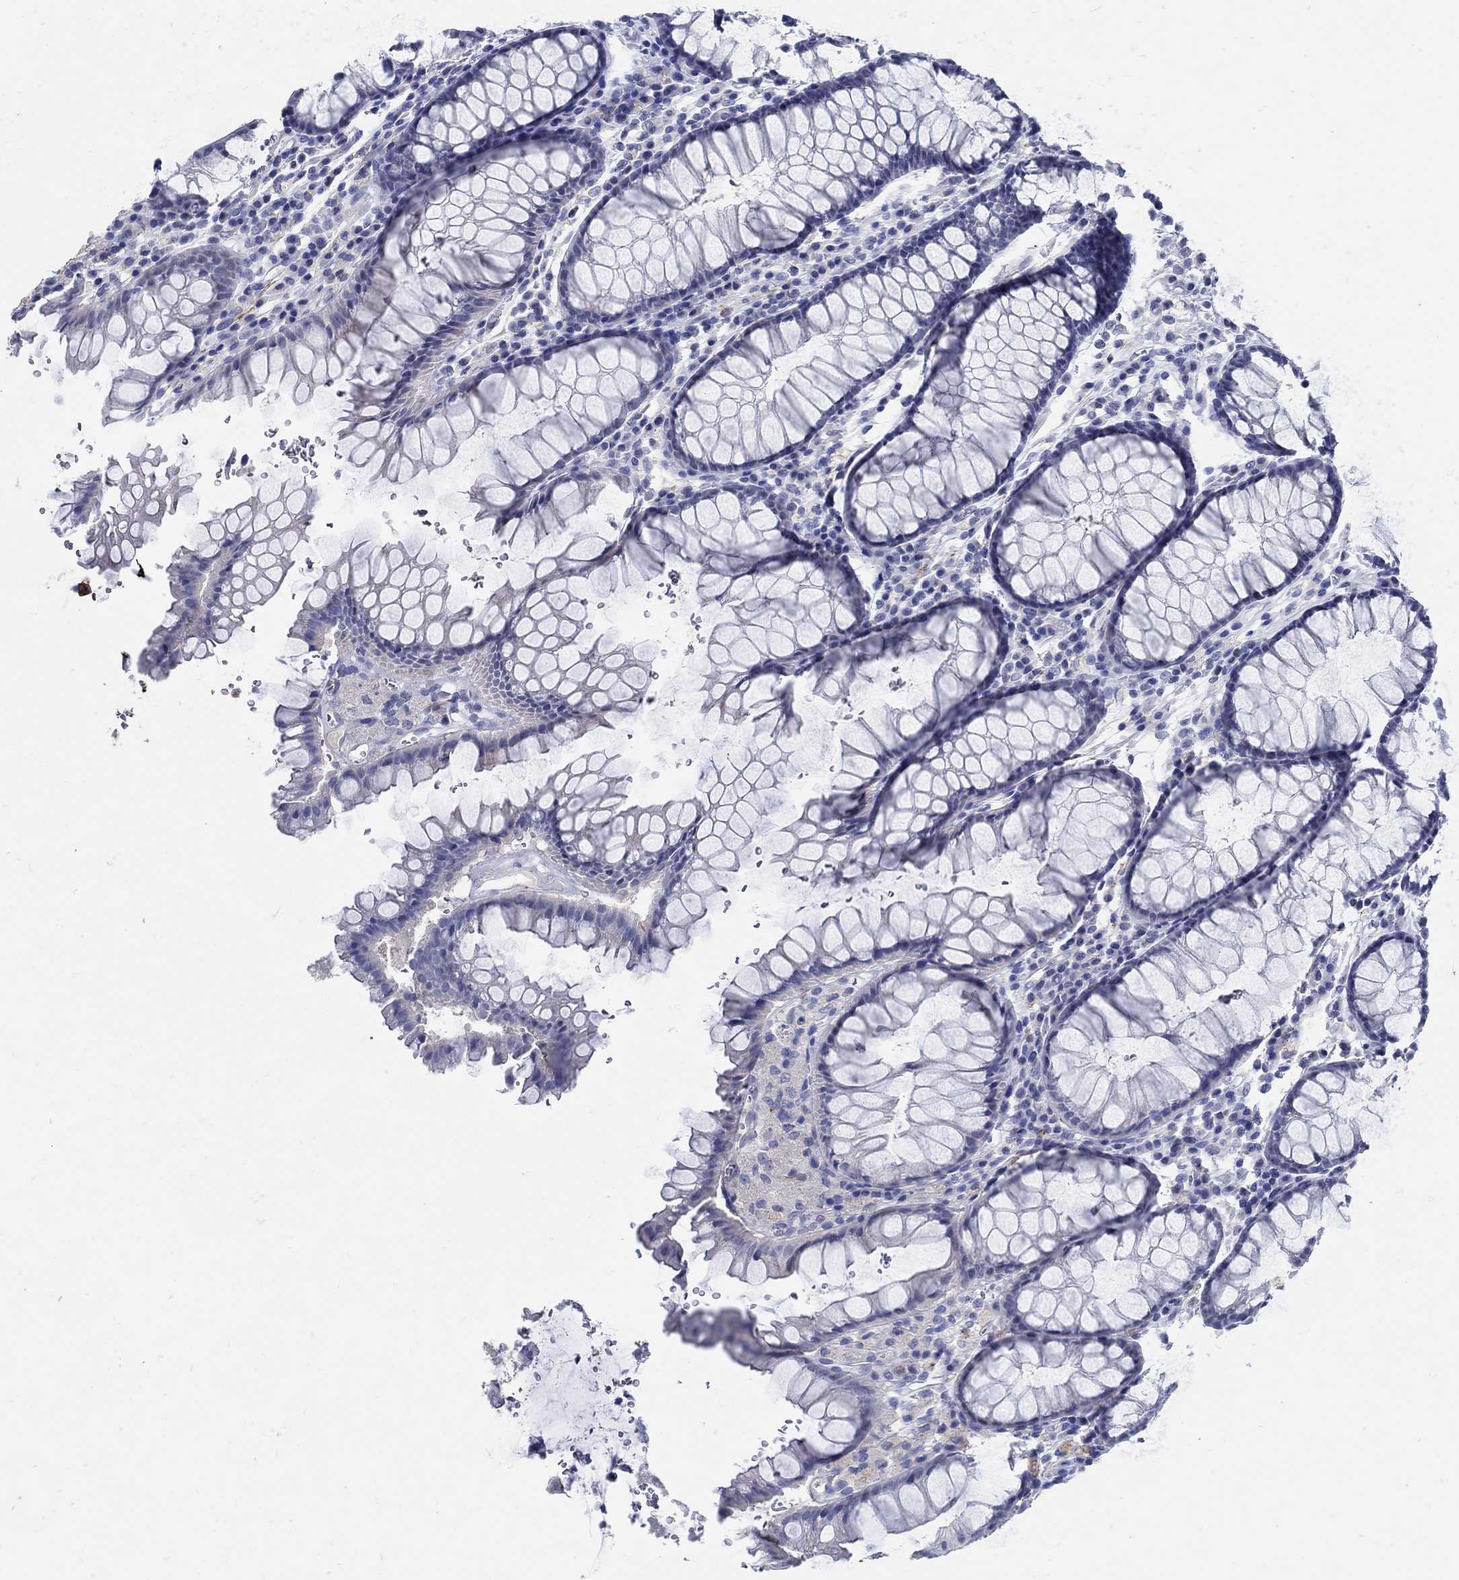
{"staining": {"intensity": "negative", "quantity": "none", "location": "none"}, "tissue": "rectum", "cell_type": "Glandular cells", "image_type": "normal", "snomed": [{"axis": "morphology", "description": "Normal tissue, NOS"}, {"axis": "topography", "description": "Rectum"}], "caption": "Immunohistochemical staining of benign human rectum exhibits no significant expression in glandular cells. The staining is performed using DAB (3,3'-diaminobenzidine) brown chromogen with nuclei counter-stained in using hematoxylin.", "gene": "NOS1", "patient": {"sex": "female", "age": 68}}